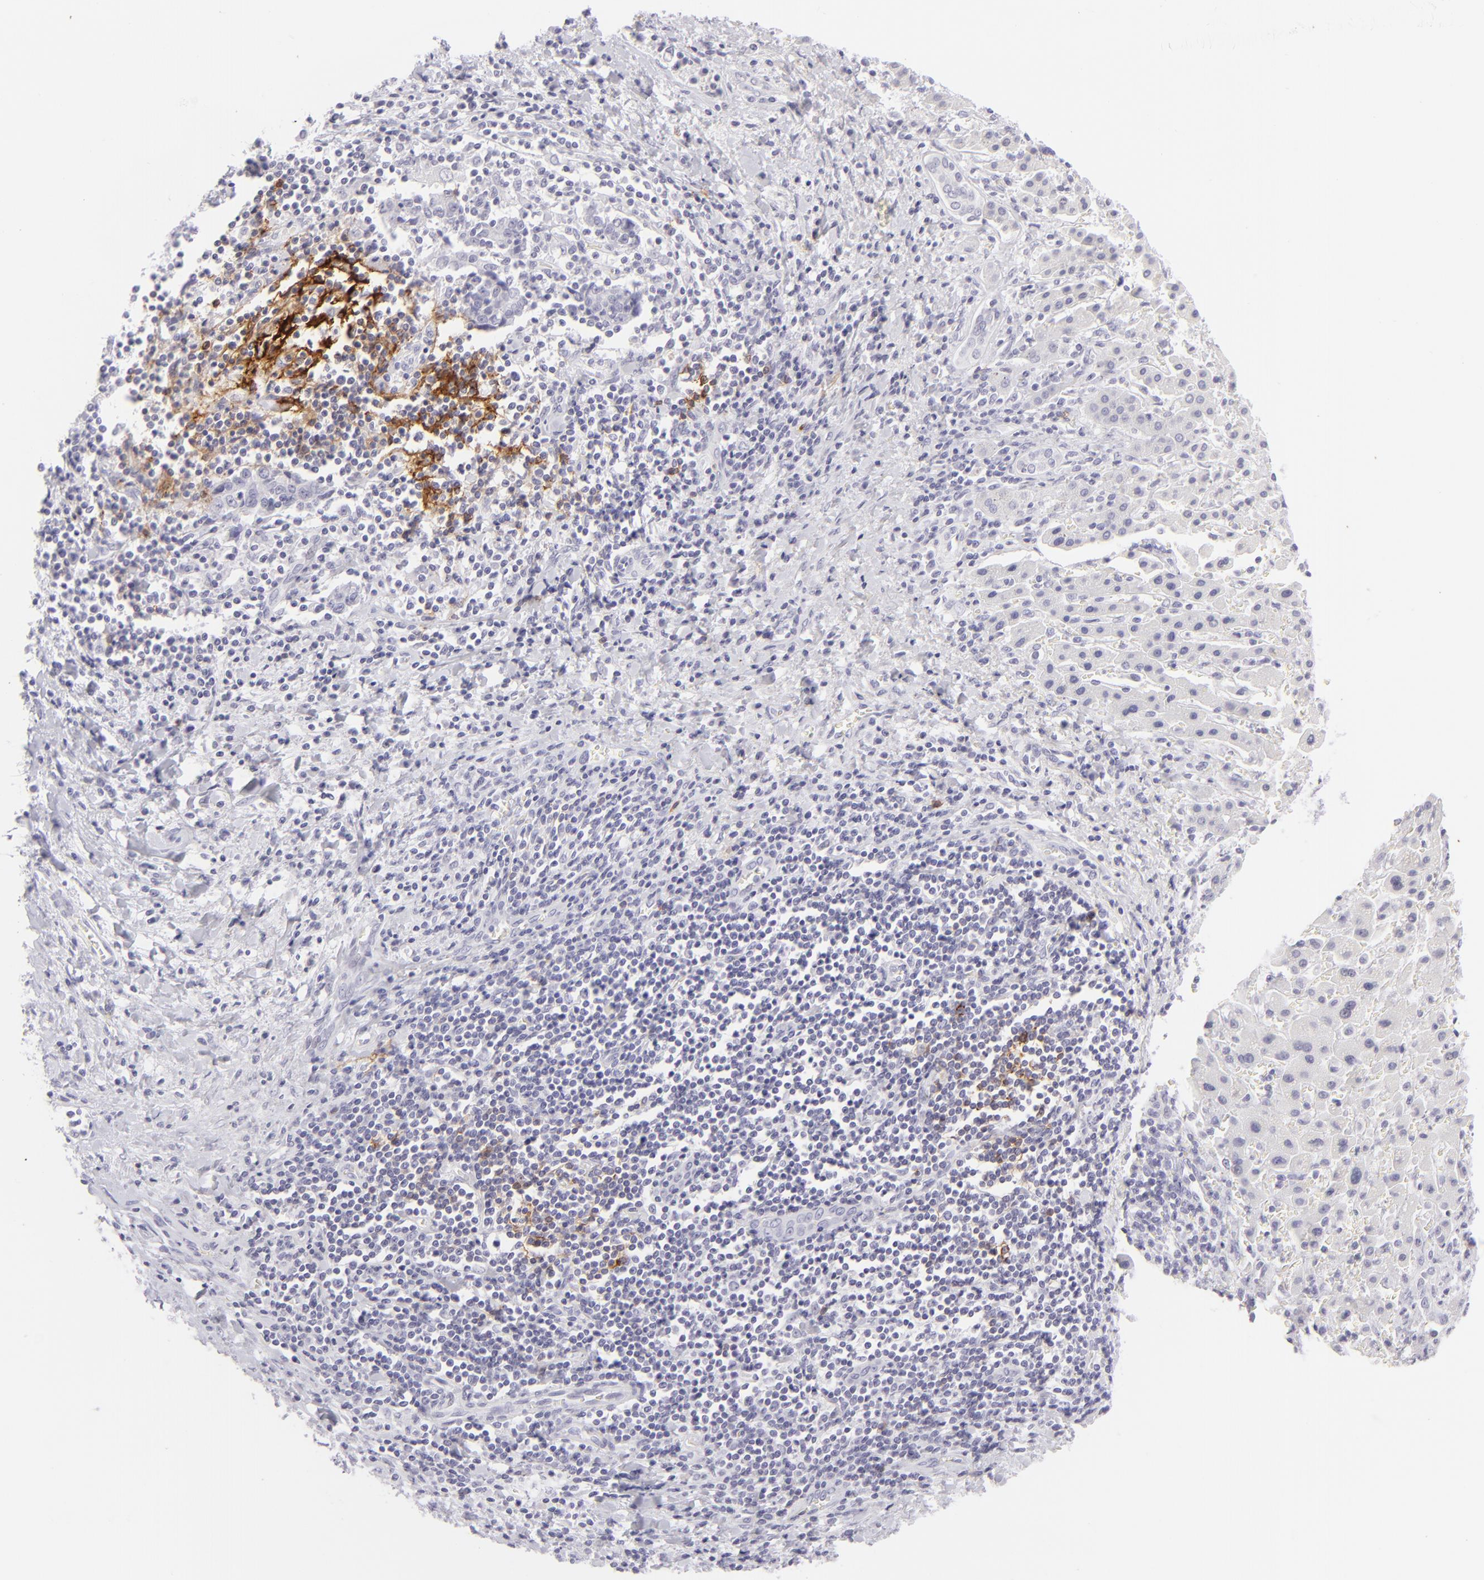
{"staining": {"intensity": "negative", "quantity": "none", "location": "none"}, "tissue": "liver cancer", "cell_type": "Tumor cells", "image_type": "cancer", "snomed": [{"axis": "morphology", "description": "Cholangiocarcinoma"}, {"axis": "topography", "description": "Liver"}], "caption": "Tumor cells are negative for brown protein staining in liver cancer (cholangiocarcinoma).", "gene": "FCER2", "patient": {"sex": "male", "age": 57}}